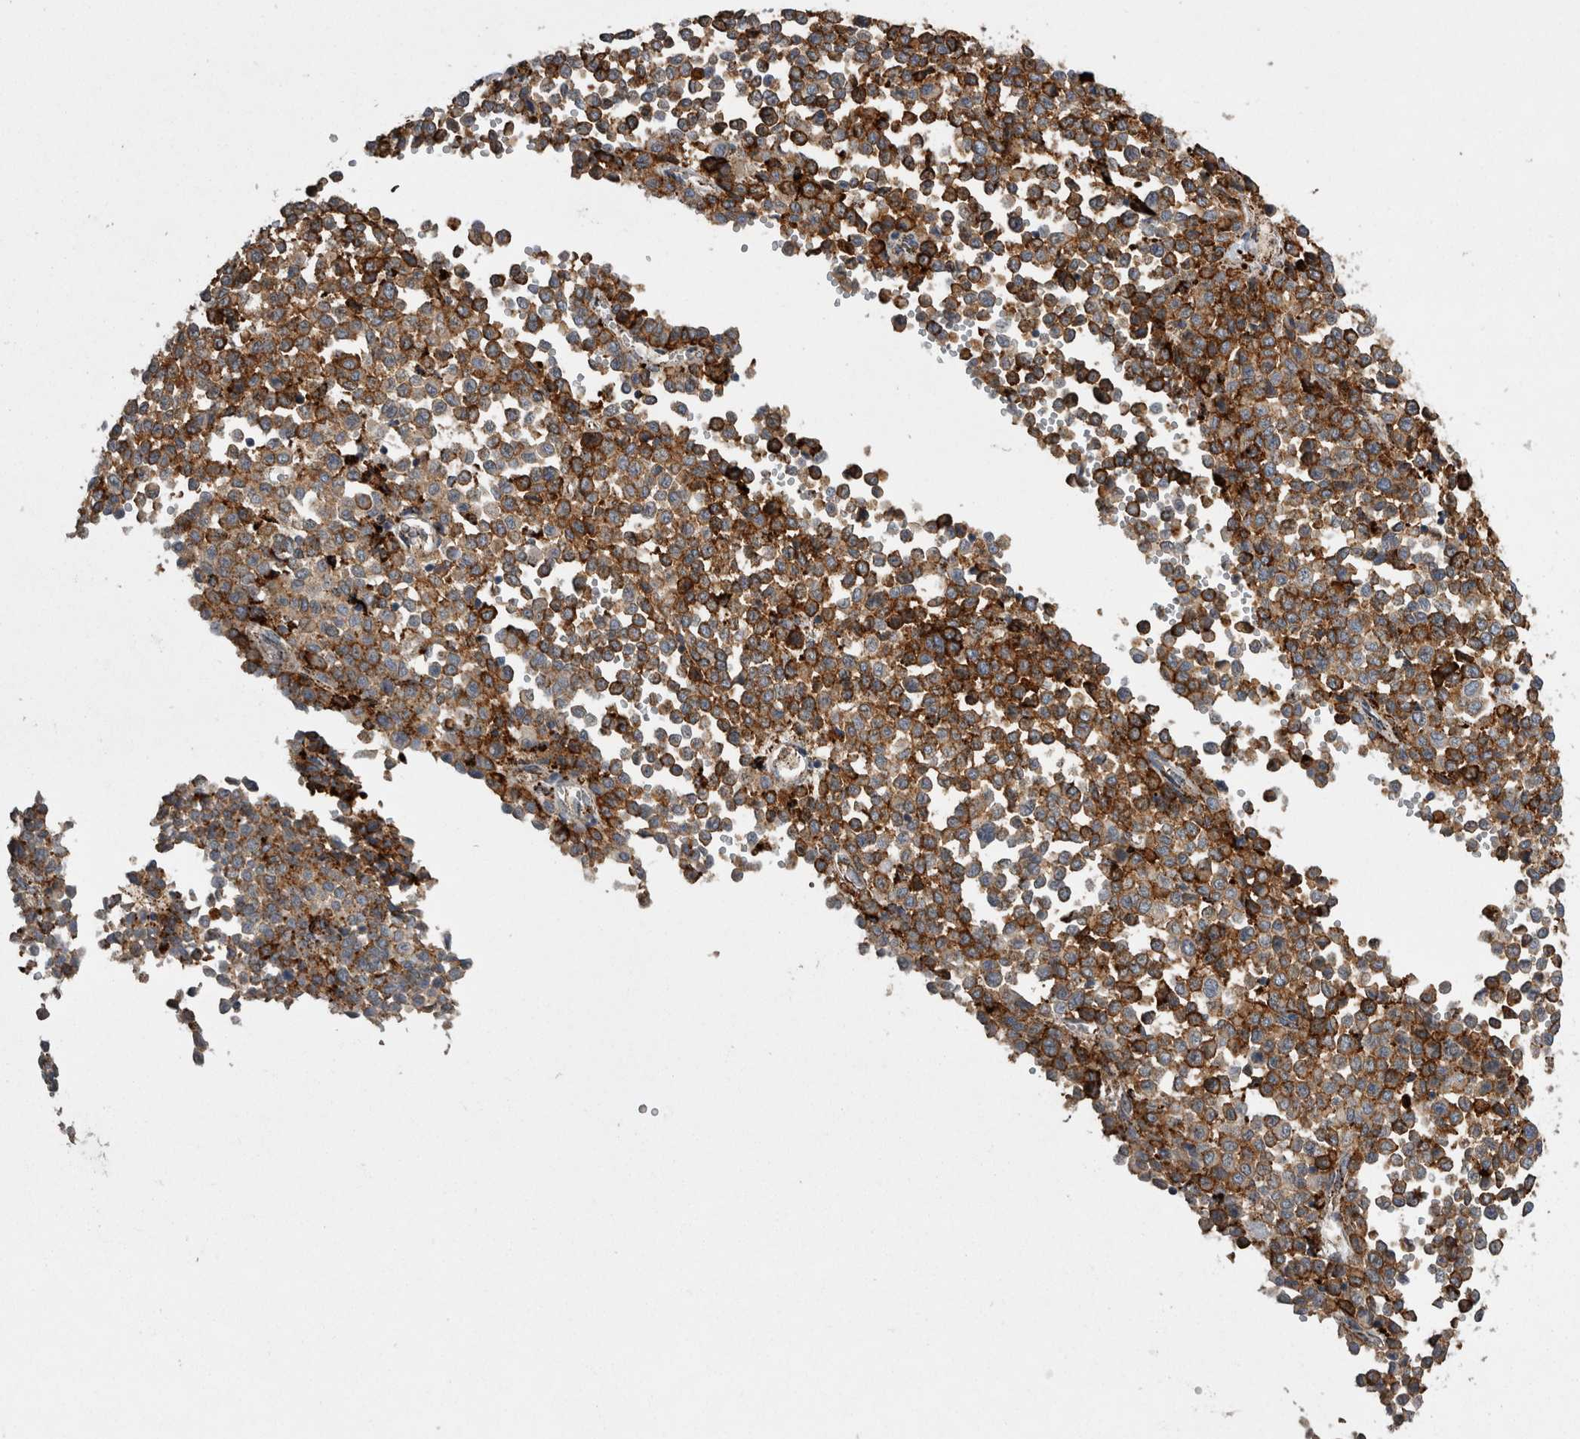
{"staining": {"intensity": "strong", "quantity": ">75%", "location": "cytoplasmic/membranous"}, "tissue": "melanoma", "cell_type": "Tumor cells", "image_type": "cancer", "snomed": [{"axis": "morphology", "description": "Malignant melanoma, Metastatic site"}, {"axis": "topography", "description": "Pancreas"}], "caption": "The immunohistochemical stain shows strong cytoplasmic/membranous positivity in tumor cells of malignant melanoma (metastatic site) tissue.", "gene": "CTSZ", "patient": {"sex": "female", "age": 30}}